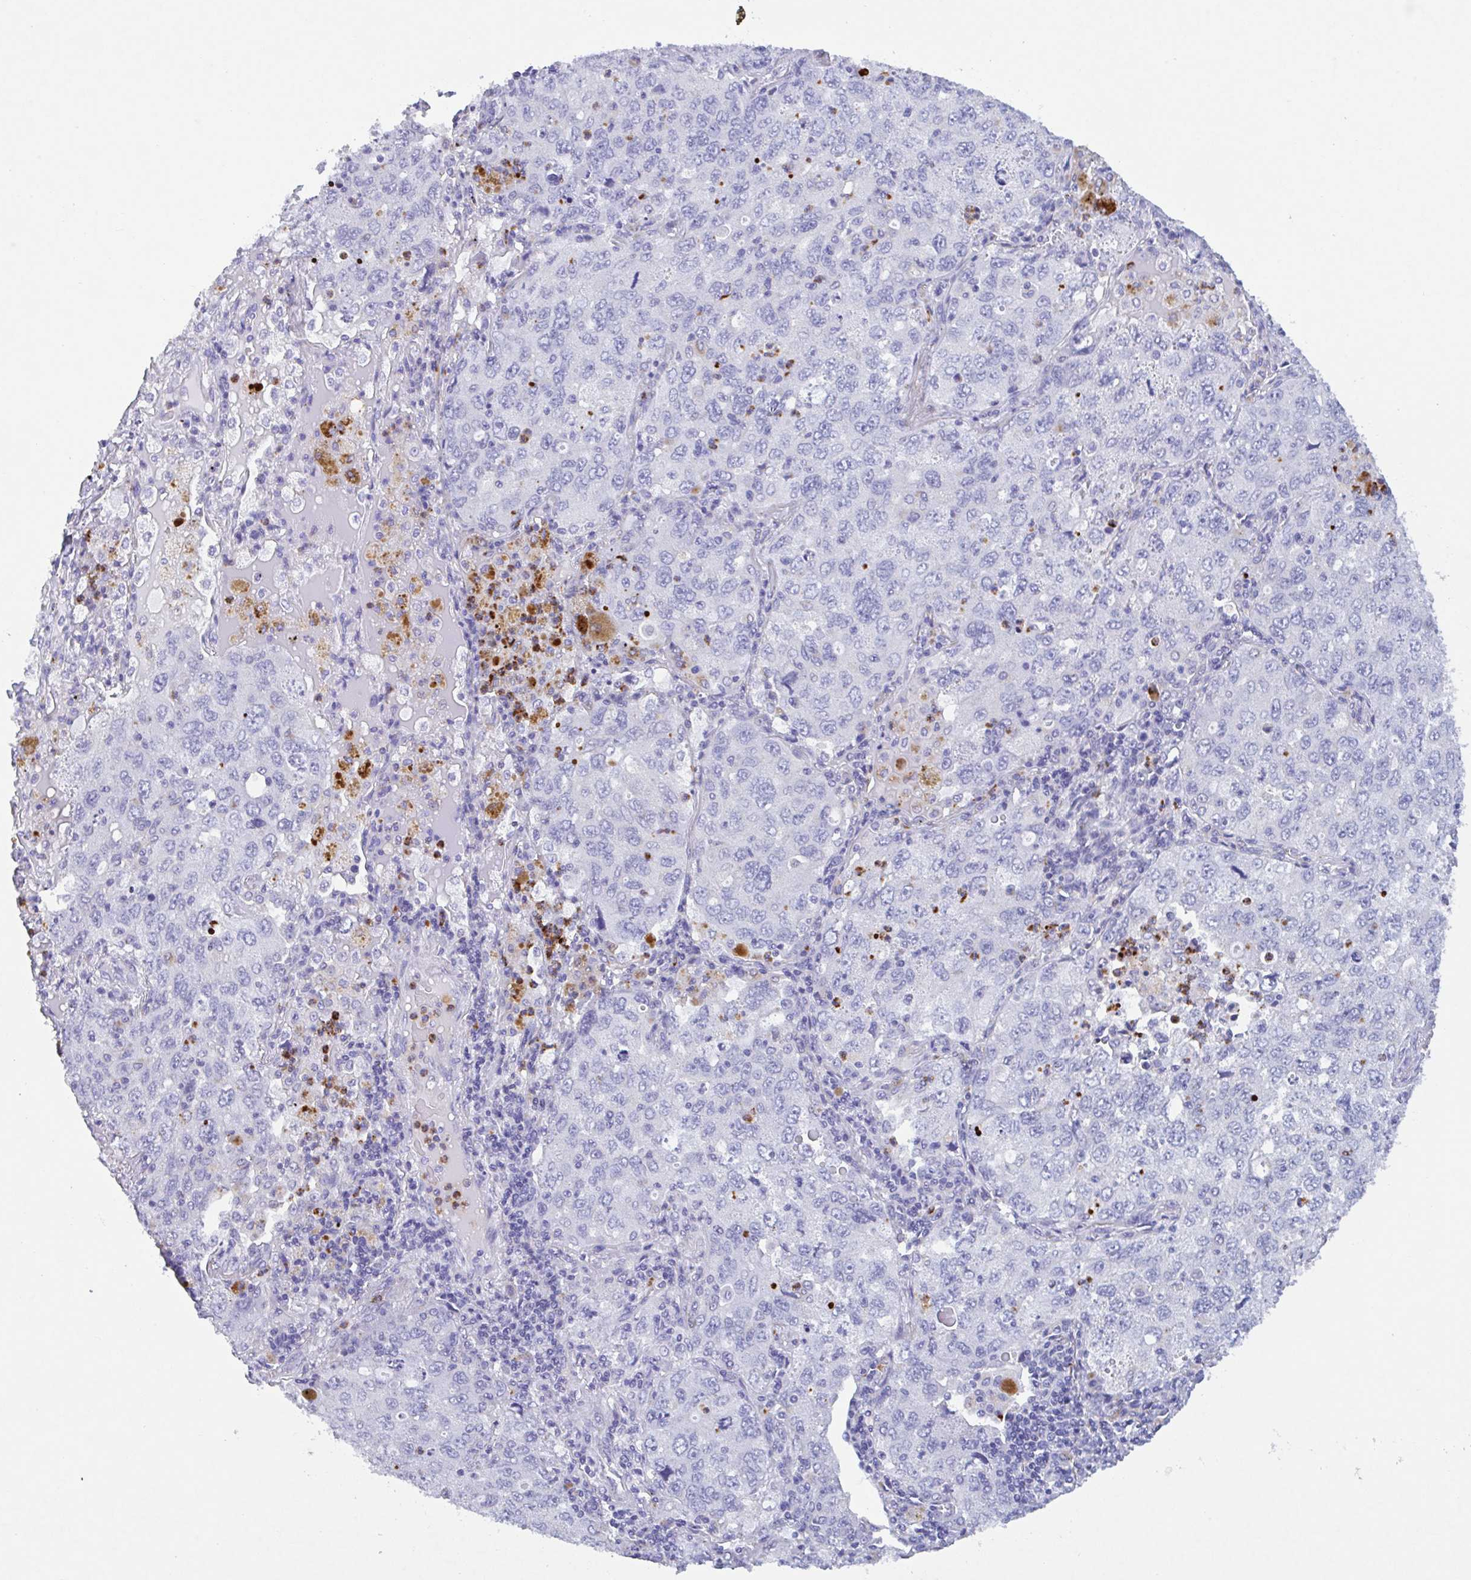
{"staining": {"intensity": "negative", "quantity": "none", "location": "none"}, "tissue": "lung cancer", "cell_type": "Tumor cells", "image_type": "cancer", "snomed": [{"axis": "morphology", "description": "Adenocarcinoma, NOS"}, {"axis": "topography", "description": "Lung"}], "caption": "Micrograph shows no protein positivity in tumor cells of lung cancer tissue.", "gene": "DTWD2", "patient": {"sex": "female", "age": 57}}